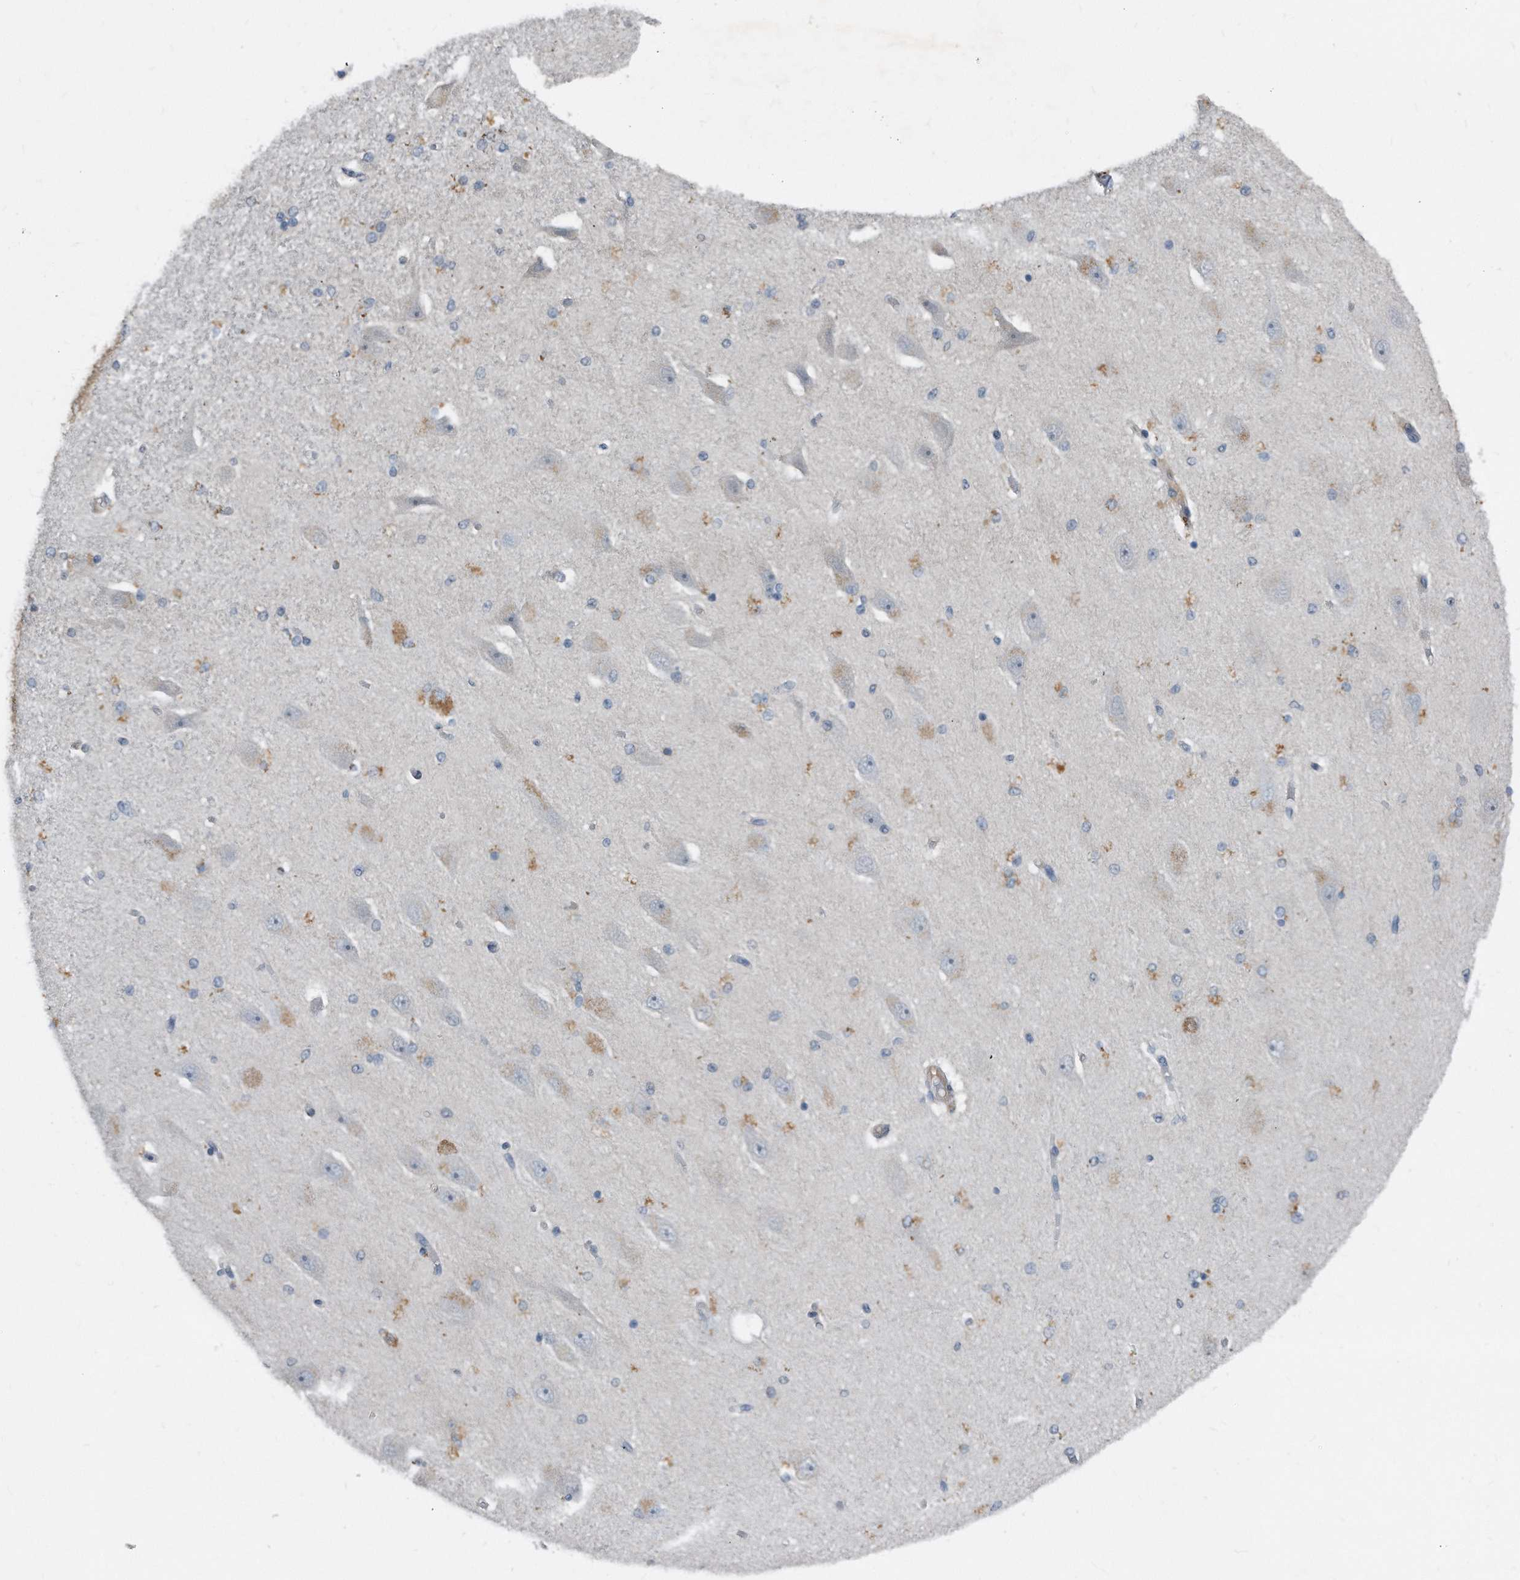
{"staining": {"intensity": "negative", "quantity": "none", "location": "none"}, "tissue": "hippocampus", "cell_type": "Glial cells", "image_type": "normal", "snomed": [{"axis": "morphology", "description": "Normal tissue, NOS"}, {"axis": "topography", "description": "Hippocampus"}], "caption": "A high-resolution image shows immunohistochemistry staining of normal hippocampus, which displays no significant positivity in glial cells.", "gene": "MAP2K6", "patient": {"sex": "female", "age": 54}}